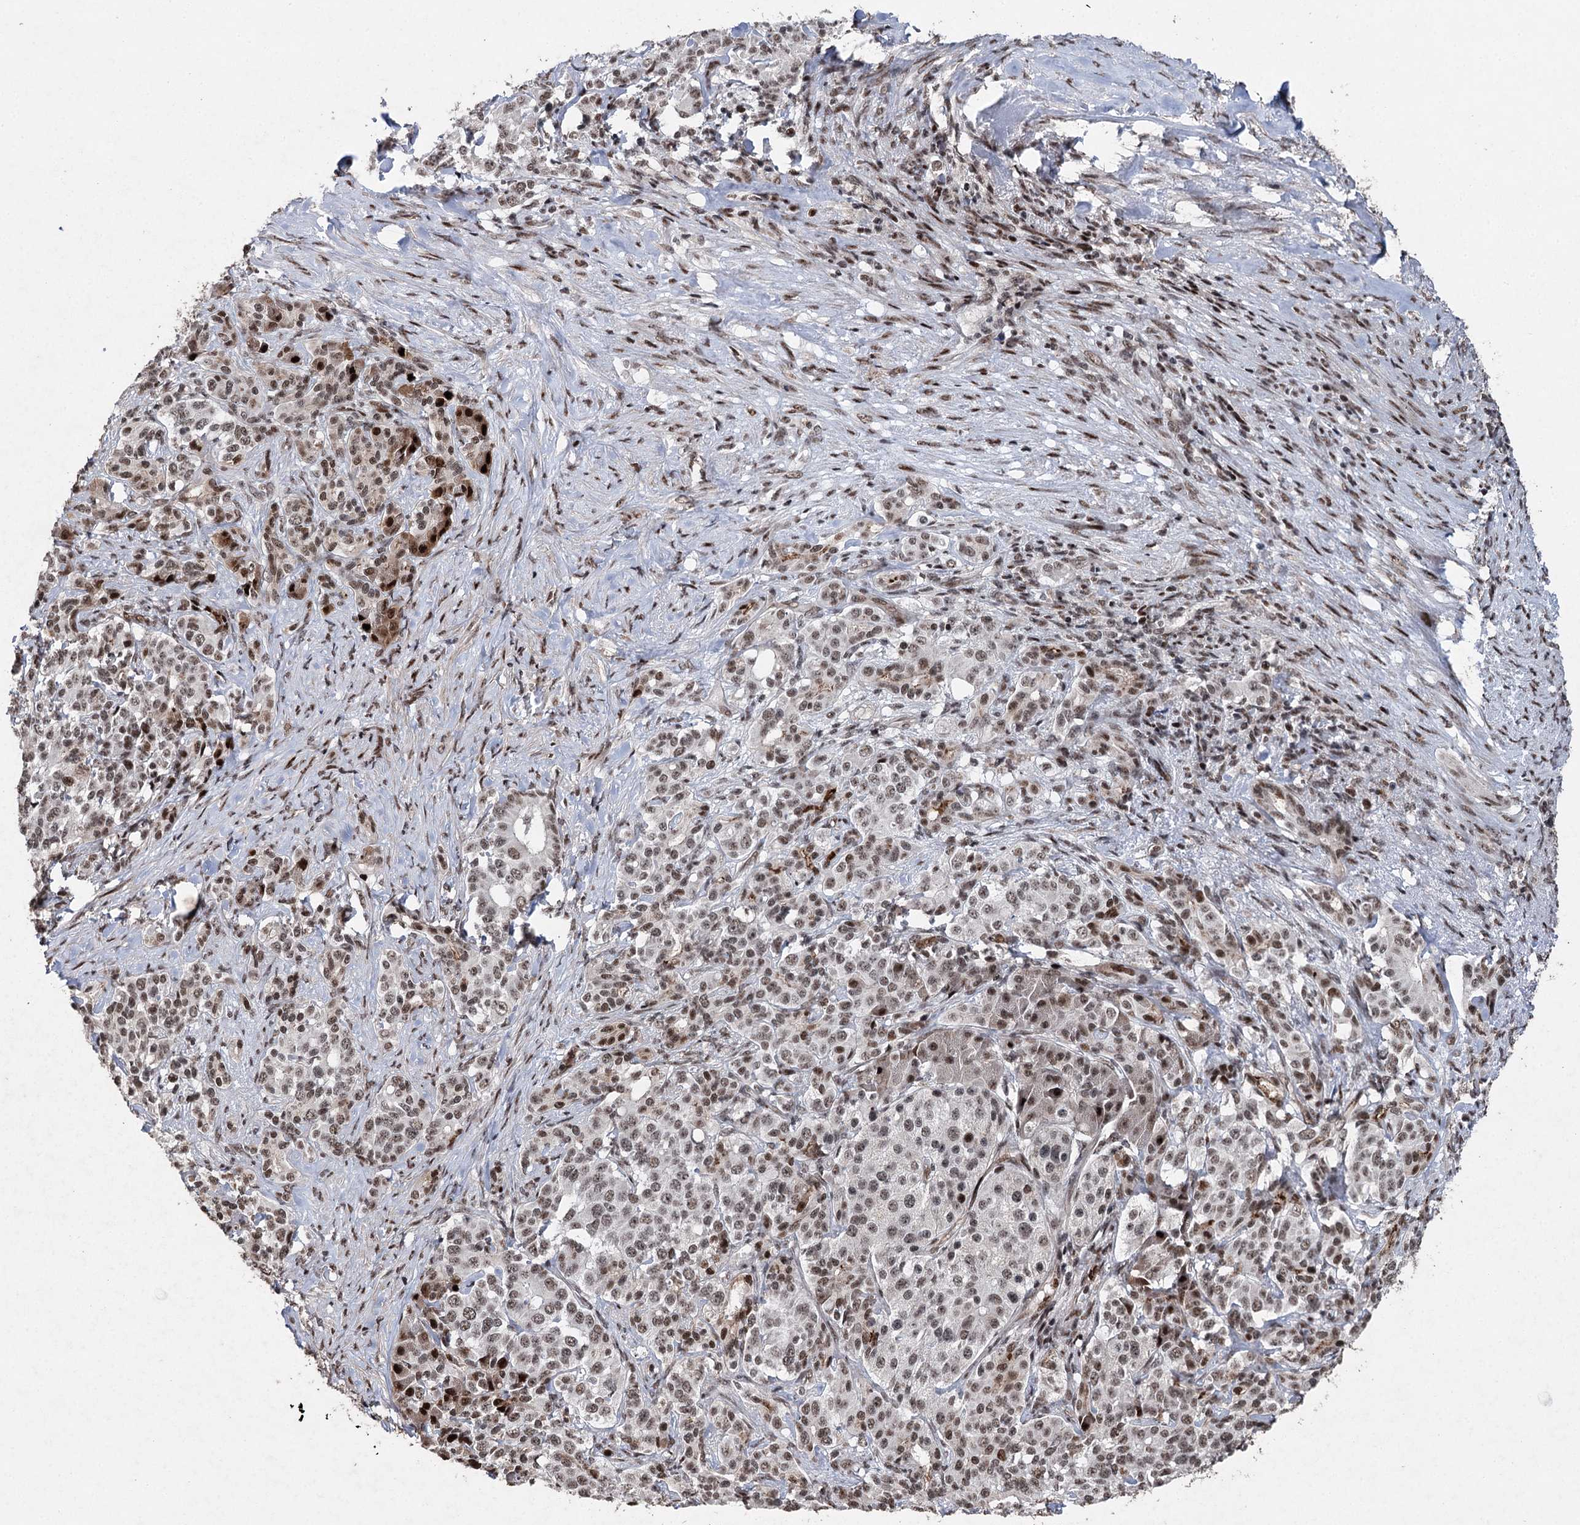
{"staining": {"intensity": "moderate", "quantity": ">75%", "location": "nuclear"}, "tissue": "pancreatic cancer", "cell_type": "Tumor cells", "image_type": "cancer", "snomed": [{"axis": "morphology", "description": "Adenocarcinoma, NOS"}, {"axis": "topography", "description": "Pancreas"}], "caption": "IHC histopathology image of neoplastic tissue: pancreatic cancer stained using immunohistochemistry exhibits medium levels of moderate protein expression localized specifically in the nuclear of tumor cells, appearing as a nuclear brown color.", "gene": "PDCD4", "patient": {"sex": "female", "age": 74}}